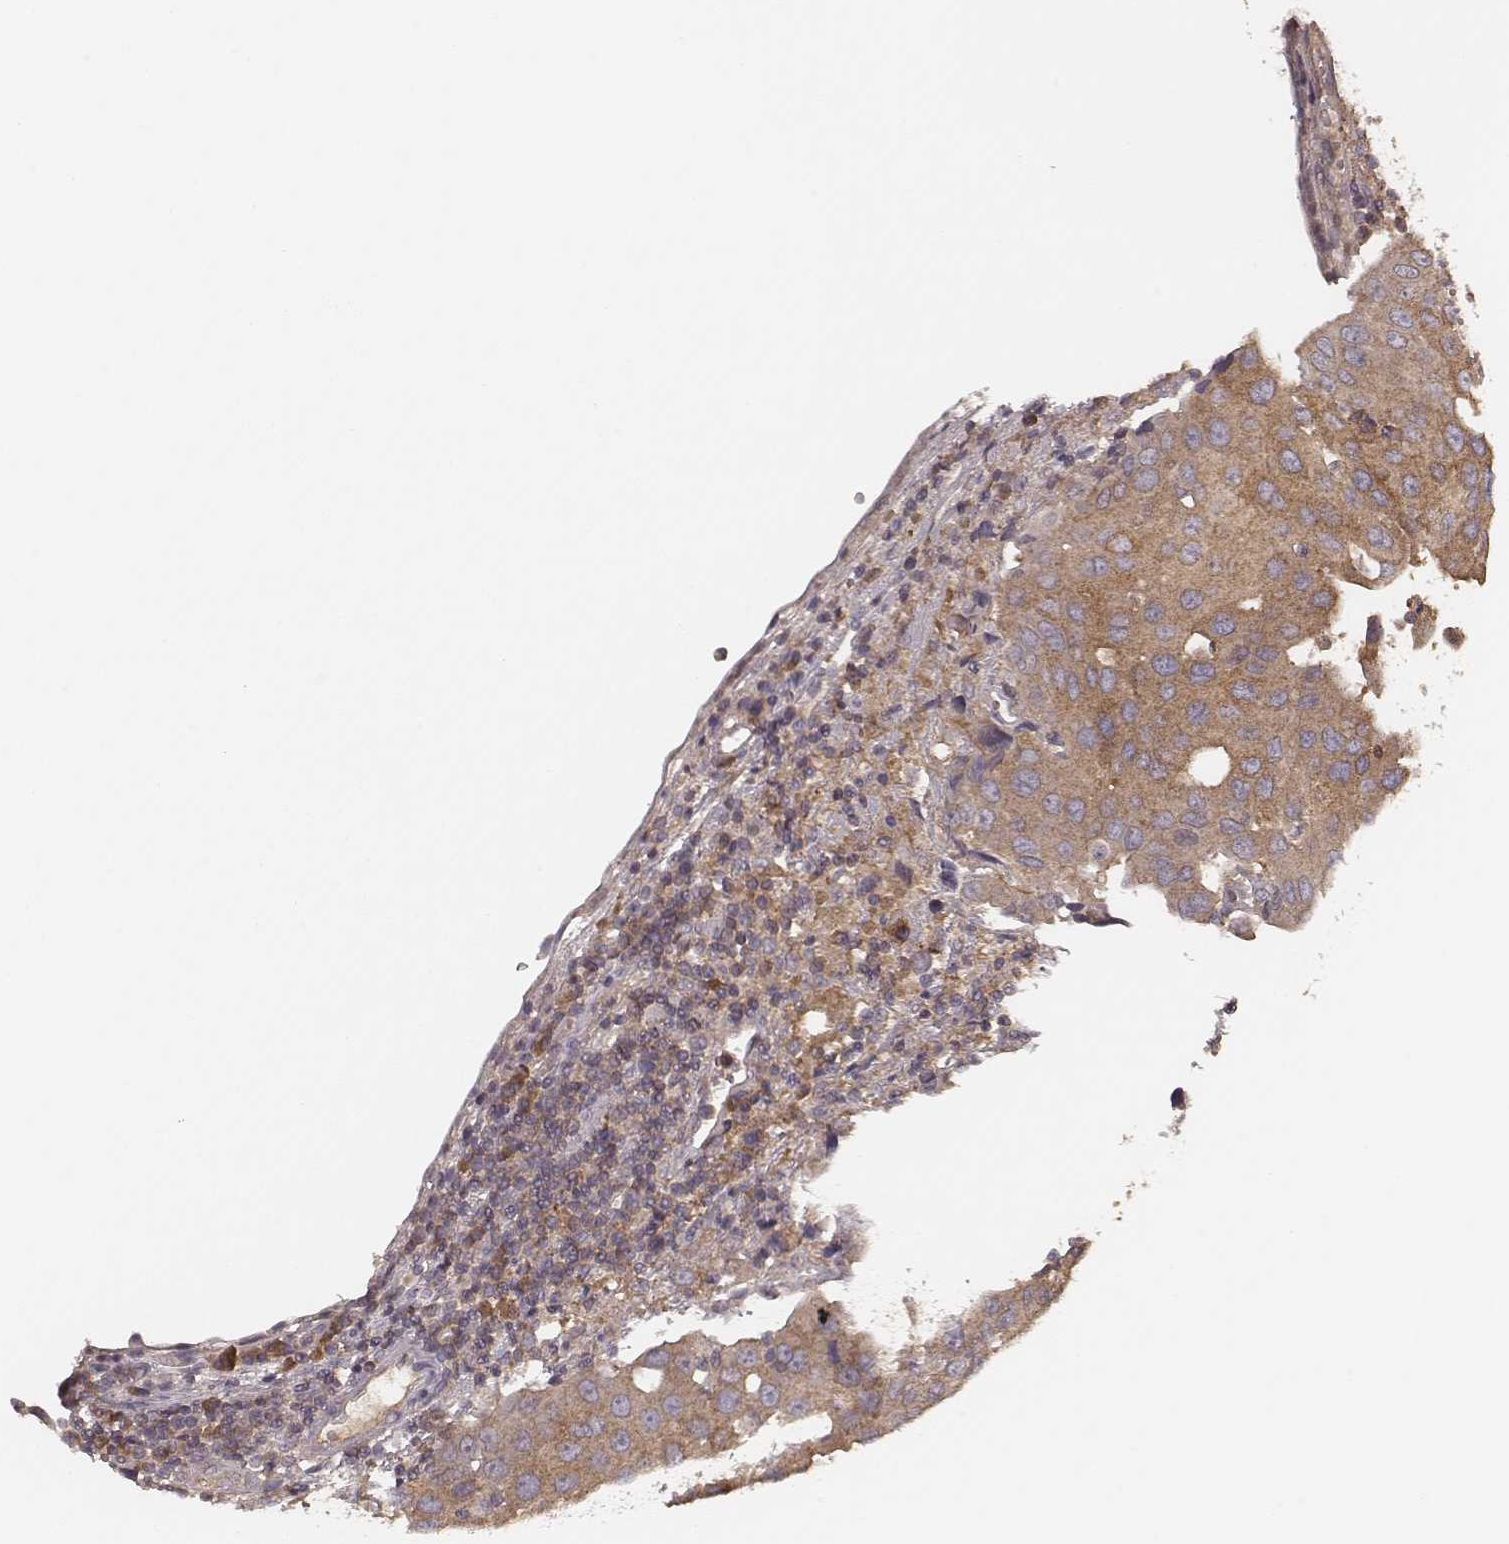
{"staining": {"intensity": "weak", "quantity": ">75%", "location": "cytoplasmic/membranous"}, "tissue": "urothelial cancer", "cell_type": "Tumor cells", "image_type": "cancer", "snomed": [{"axis": "morphology", "description": "Urothelial carcinoma, High grade"}, {"axis": "topography", "description": "Urinary bladder"}], "caption": "Protein expression analysis of urothelial cancer reveals weak cytoplasmic/membranous staining in approximately >75% of tumor cells.", "gene": "CARS1", "patient": {"sex": "female", "age": 85}}